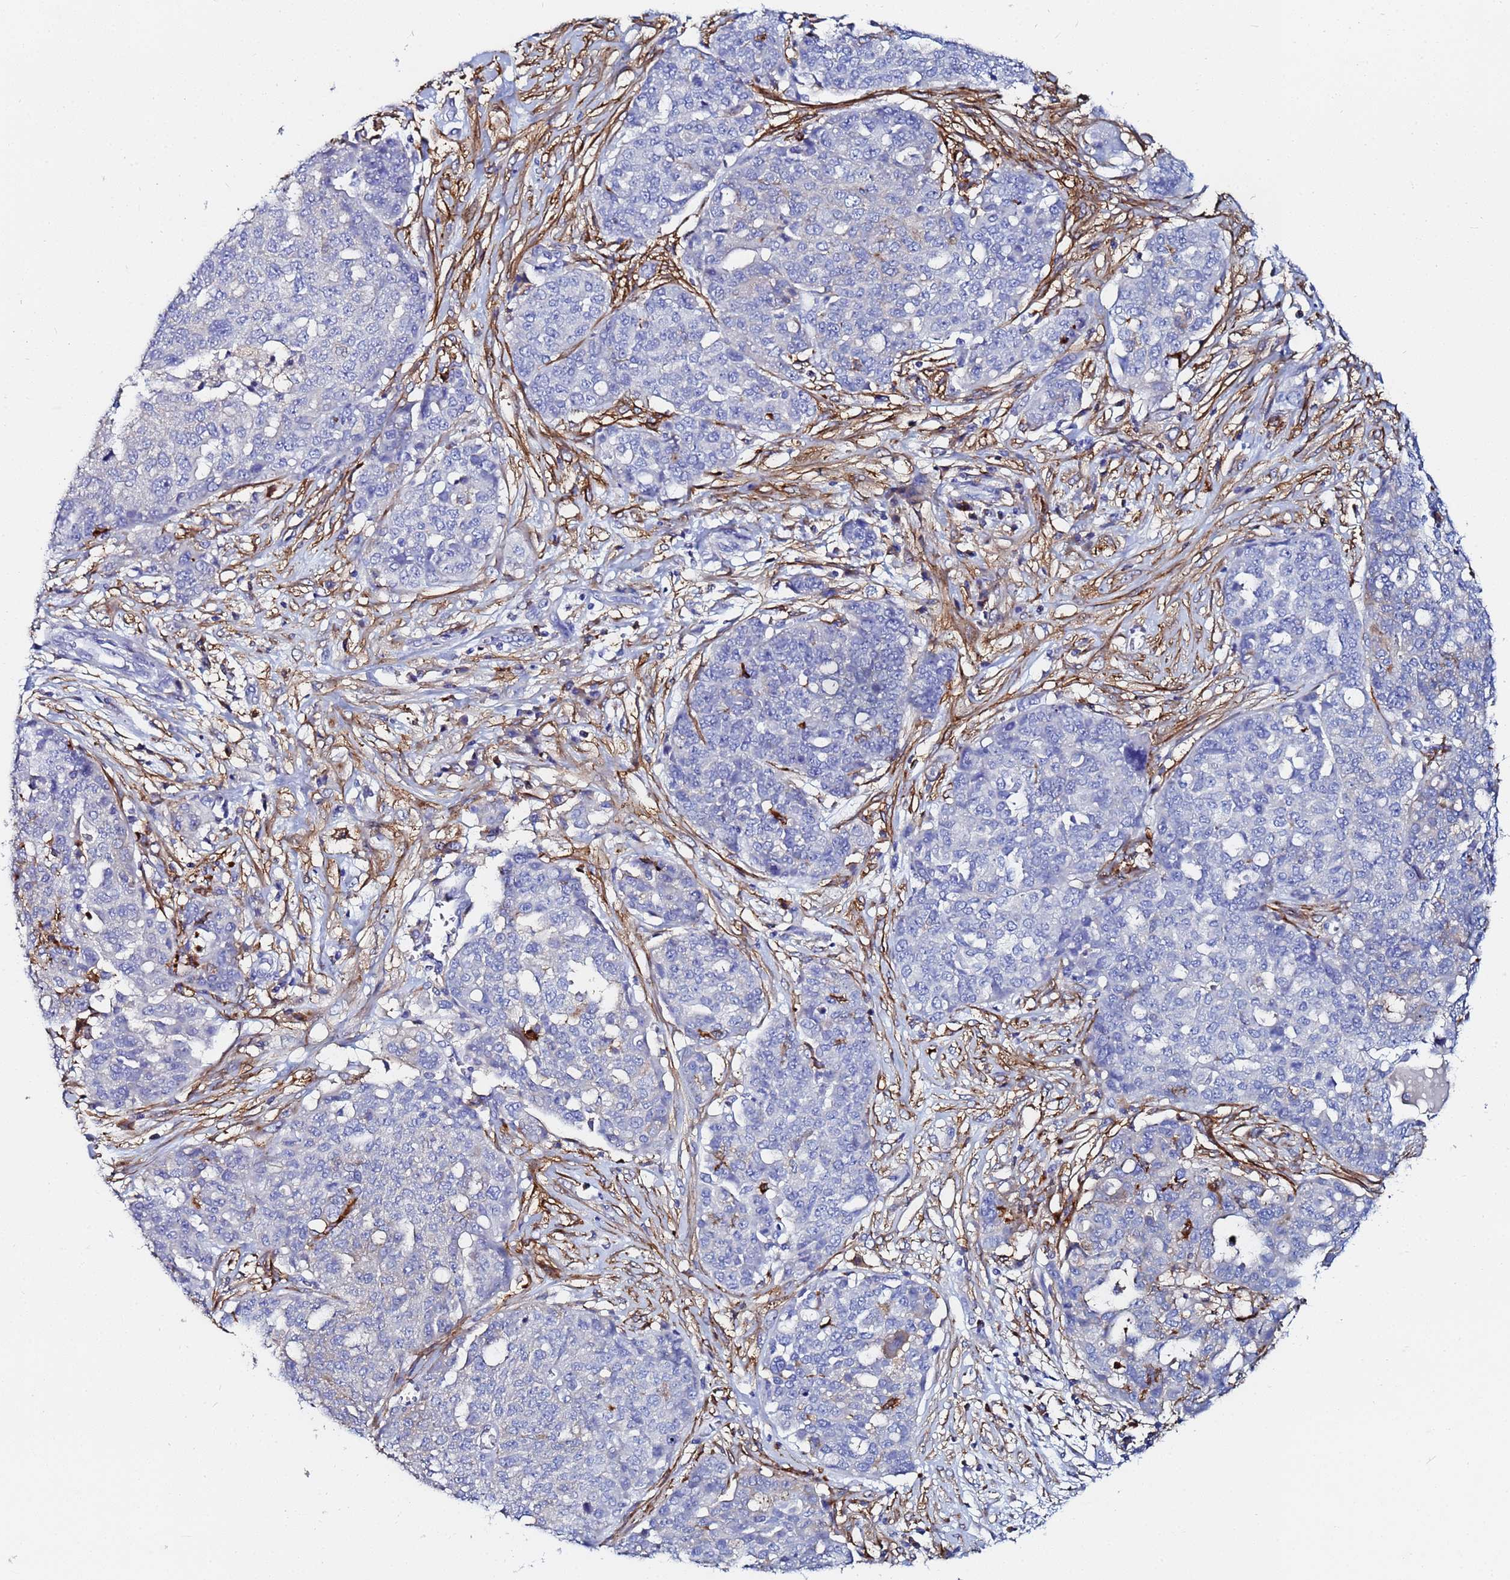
{"staining": {"intensity": "negative", "quantity": "none", "location": "none"}, "tissue": "ovarian cancer", "cell_type": "Tumor cells", "image_type": "cancer", "snomed": [{"axis": "morphology", "description": "Cystadenocarcinoma, serous, NOS"}, {"axis": "topography", "description": "Soft tissue"}, {"axis": "topography", "description": "Ovary"}], "caption": "Ovarian serous cystadenocarcinoma was stained to show a protein in brown. There is no significant staining in tumor cells.", "gene": "BASP1", "patient": {"sex": "female", "age": 57}}